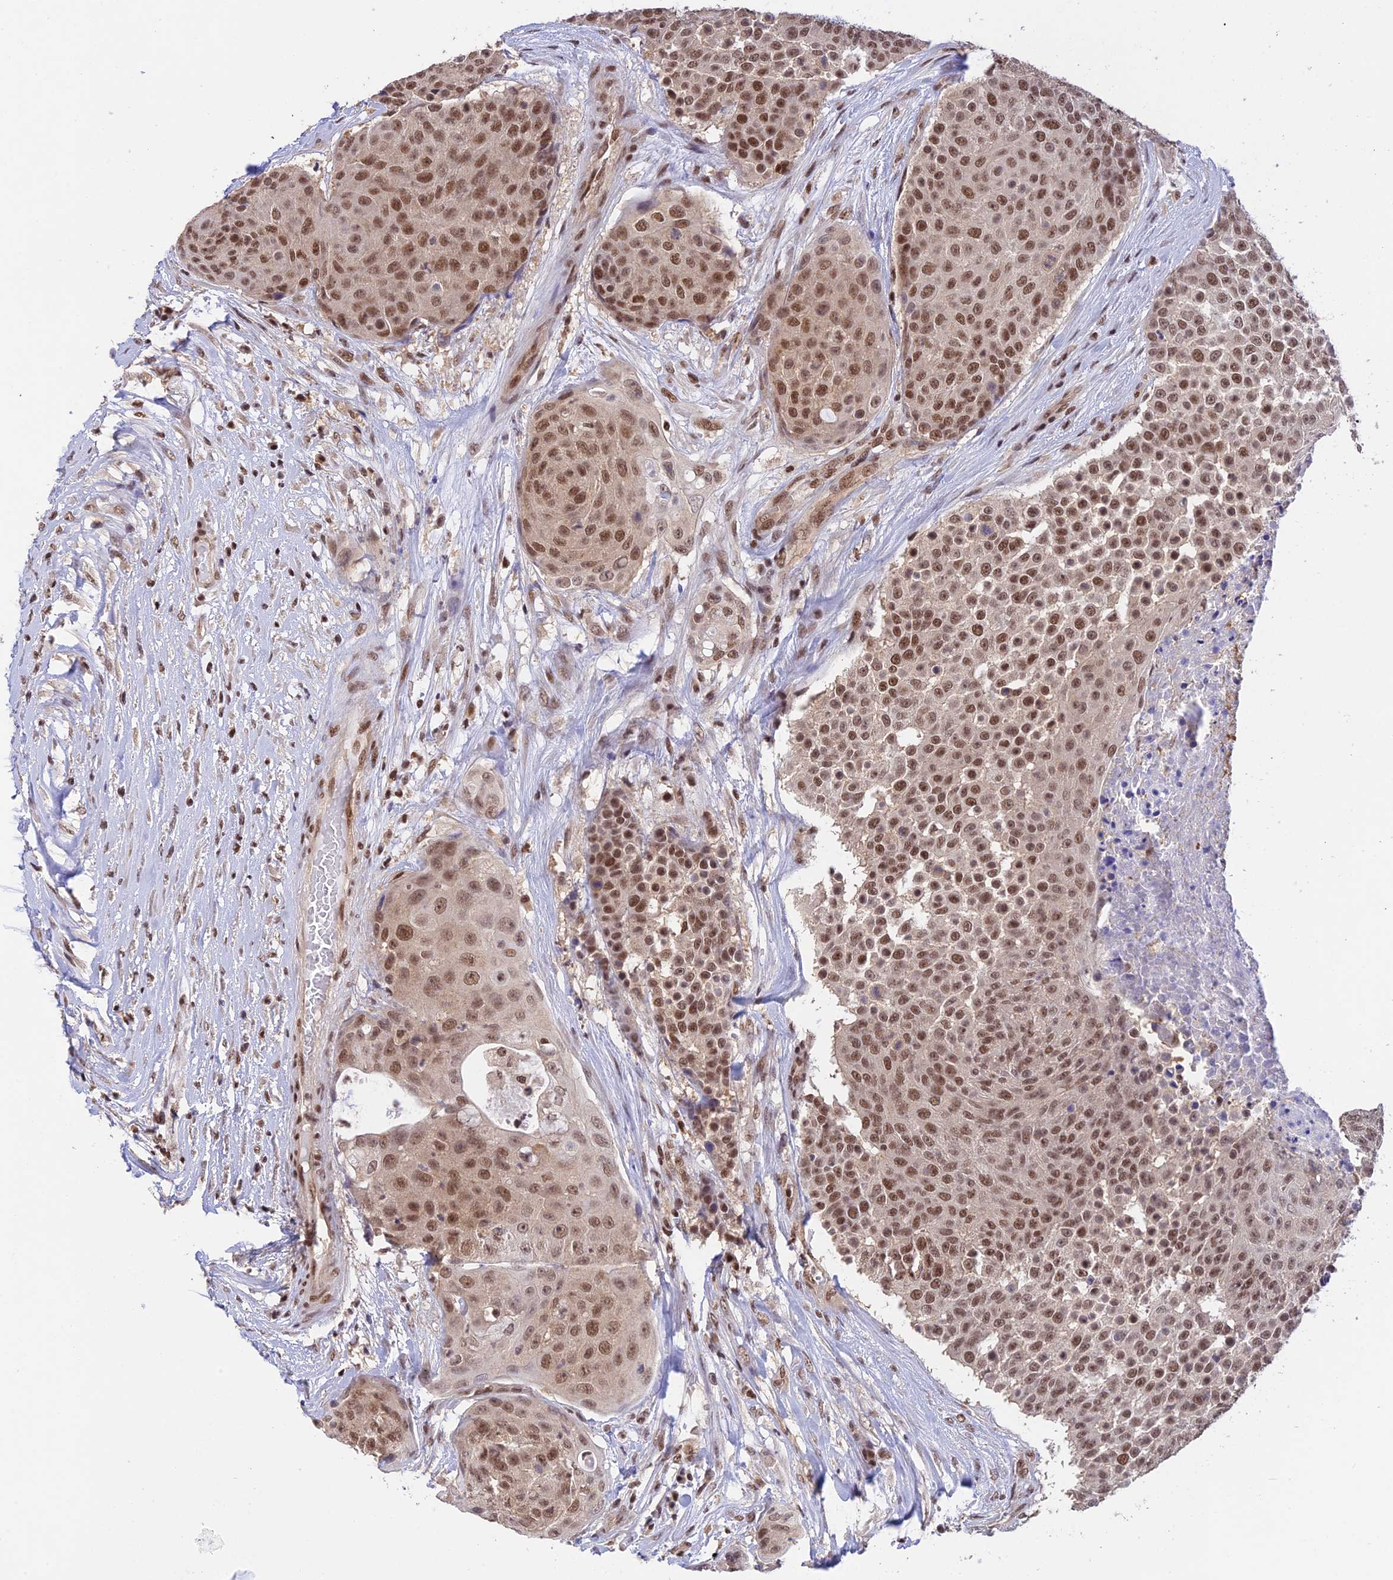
{"staining": {"intensity": "strong", "quantity": ">75%", "location": "nuclear"}, "tissue": "urothelial cancer", "cell_type": "Tumor cells", "image_type": "cancer", "snomed": [{"axis": "morphology", "description": "Urothelial carcinoma, High grade"}, {"axis": "topography", "description": "Urinary bladder"}], "caption": "Human urothelial cancer stained with a brown dye displays strong nuclear positive positivity in approximately >75% of tumor cells.", "gene": "THAP11", "patient": {"sex": "female", "age": 63}}